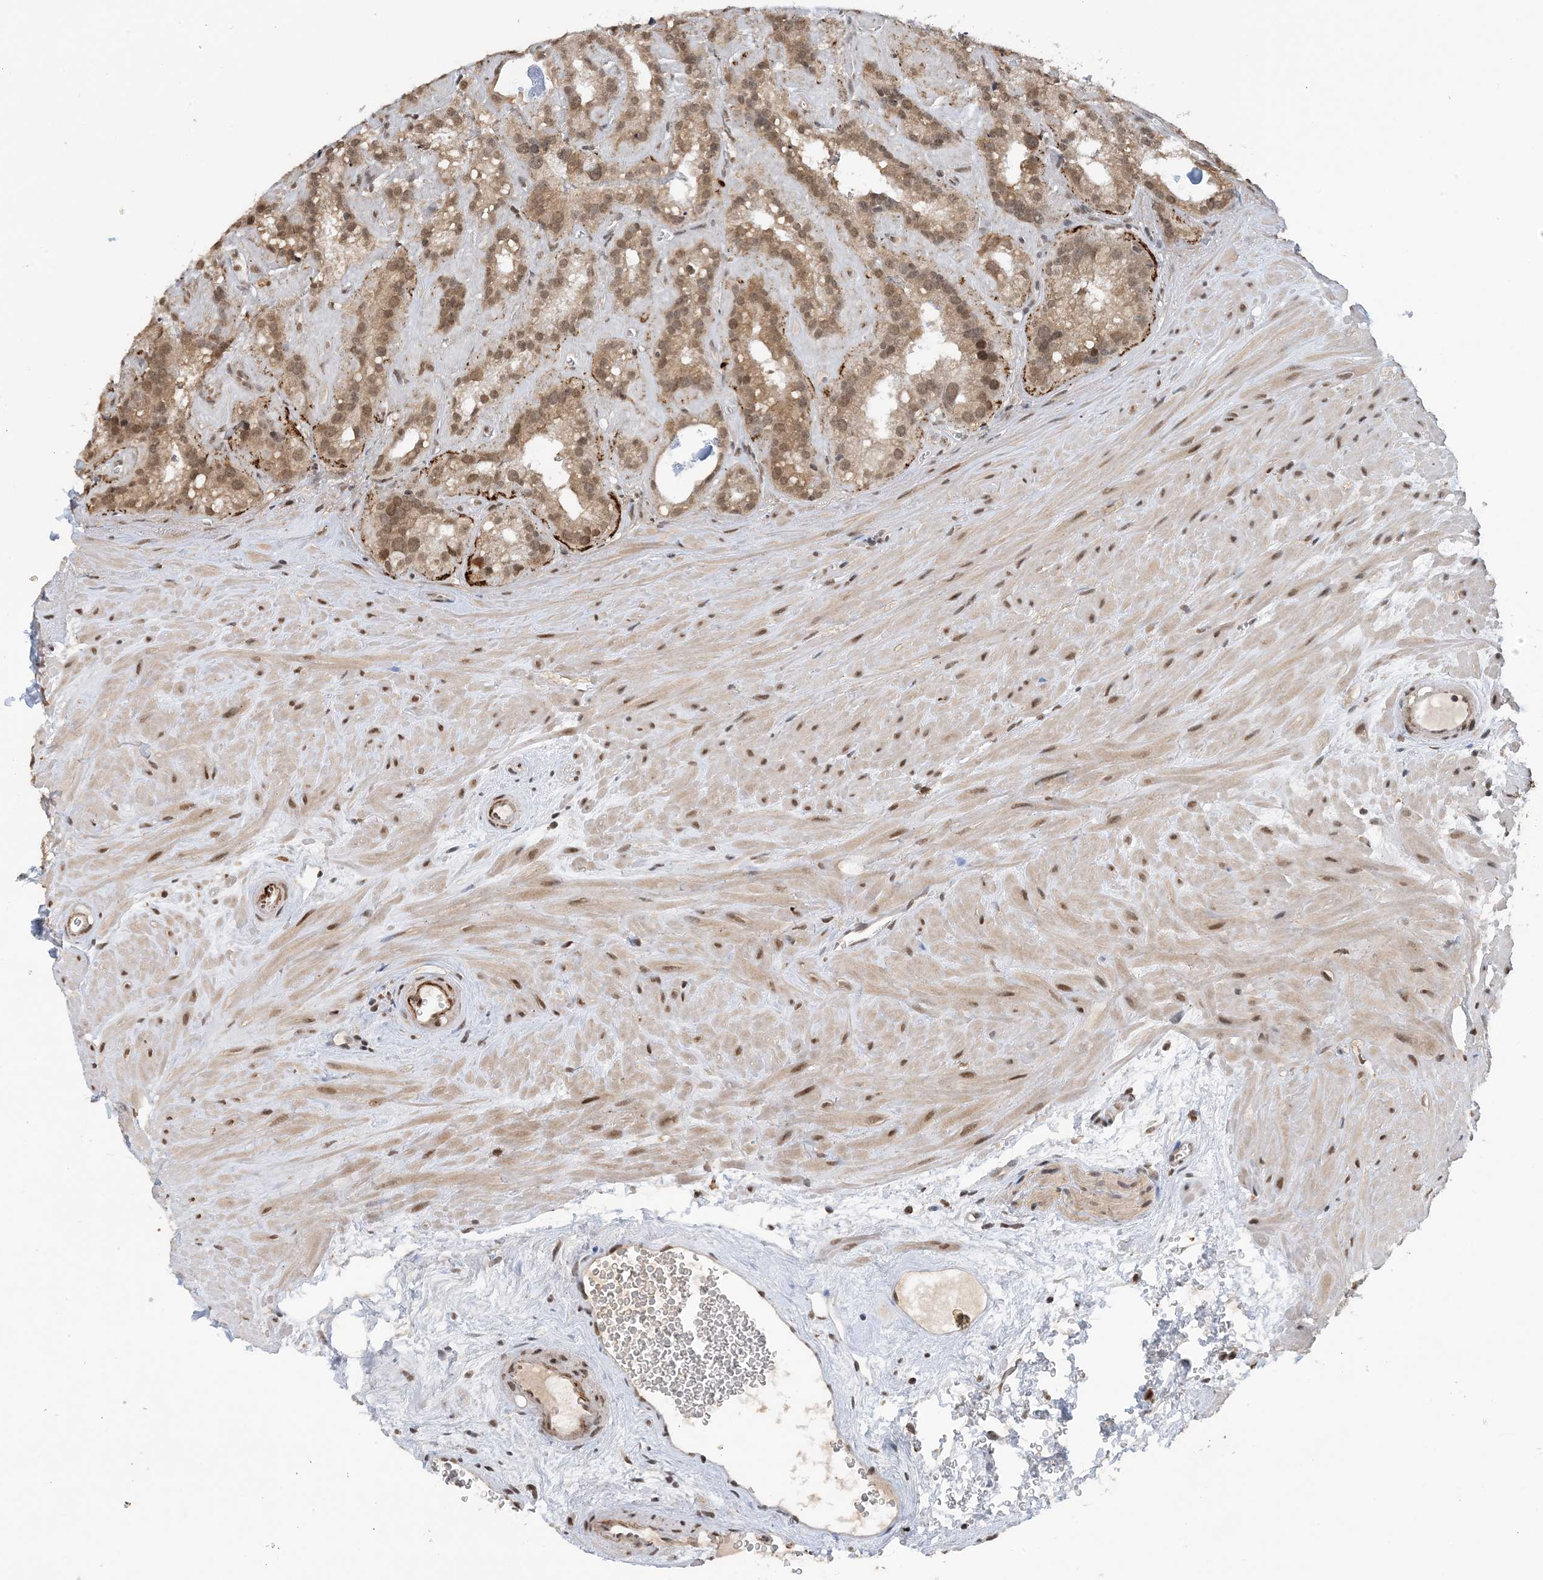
{"staining": {"intensity": "moderate", "quantity": ">75%", "location": "cytoplasmic/membranous,nuclear"}, "tissue": "seminal vesicle", "cell_type": "Glandular cells", "image_type": "normal", "snomed": [{"axis": "morphology", "description": "Normal tissue, NOS"}, {"axis": "topography", "description": "Prostate"}, {"axis": "topography", "description": "Seminal veicle"}], "caption": "Immunohistochemistry (IHC) micrograph of normal seminal vesicle: human seminal vesicle stained using IHC shows medium levels of moderate protein expression localized specifically in the cytoplasmic/membranous,nuclear of glandular cells, appearing as a cytoplasmic/membranous,nuclear brown color.", "gene": "ACYP2", "patient": {"sex": "male", "age": 59}}